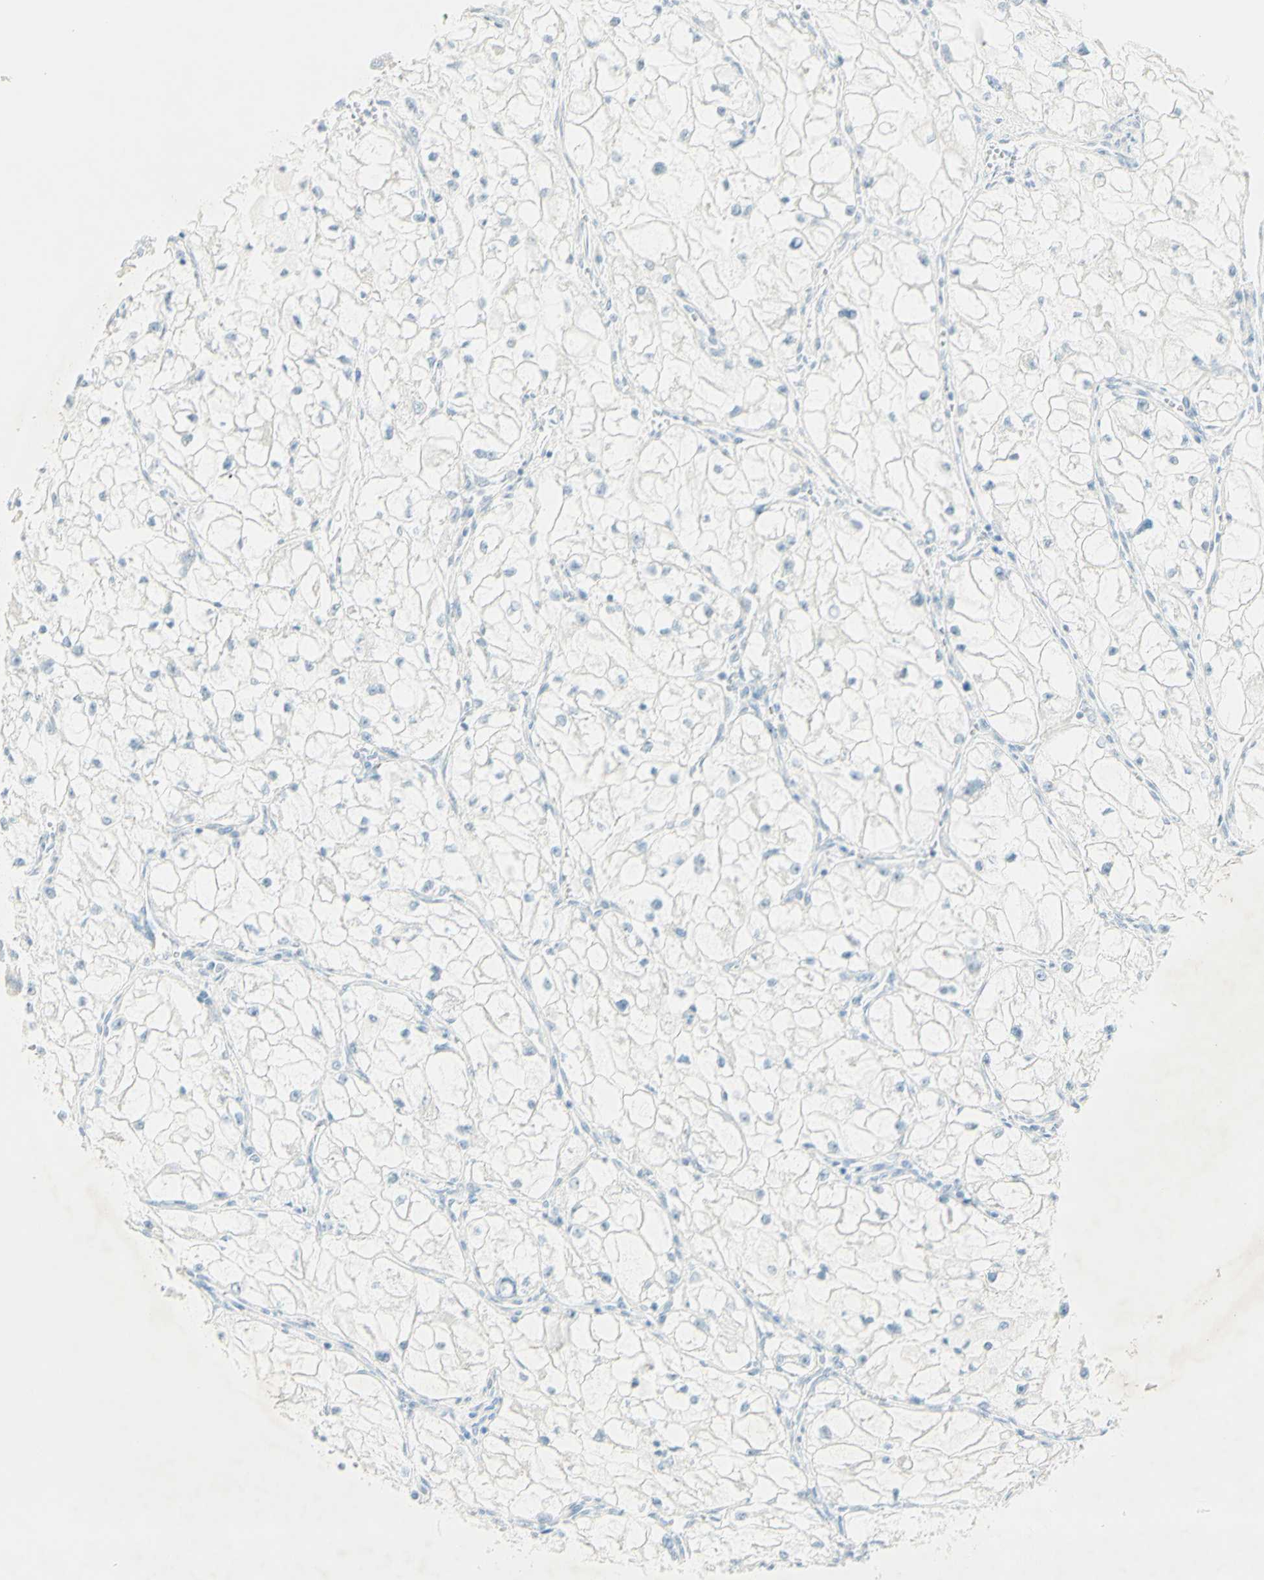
{"staining": {"intensity": "negative", "quantity": "none", "location": "none"}, "tissue": "renal cancer", "cell_type": "Tumor cells", "image_type": "cancer", "snomed": [{"axis": "morphology", "description": "Adenocarcinoma, NOS"}, {"axis": "topography", "description": "Kidney"}], "caption": "Micrograph shows no protein expression in tumor cells of renal cancer (adenocarcinoma) tissue. (DAB (3,3'-diaminobenzidine) IHC with hematoxylin counter stain).", "gene": "FMR1NB", "patient": {"sex": "female", "age": 70}}